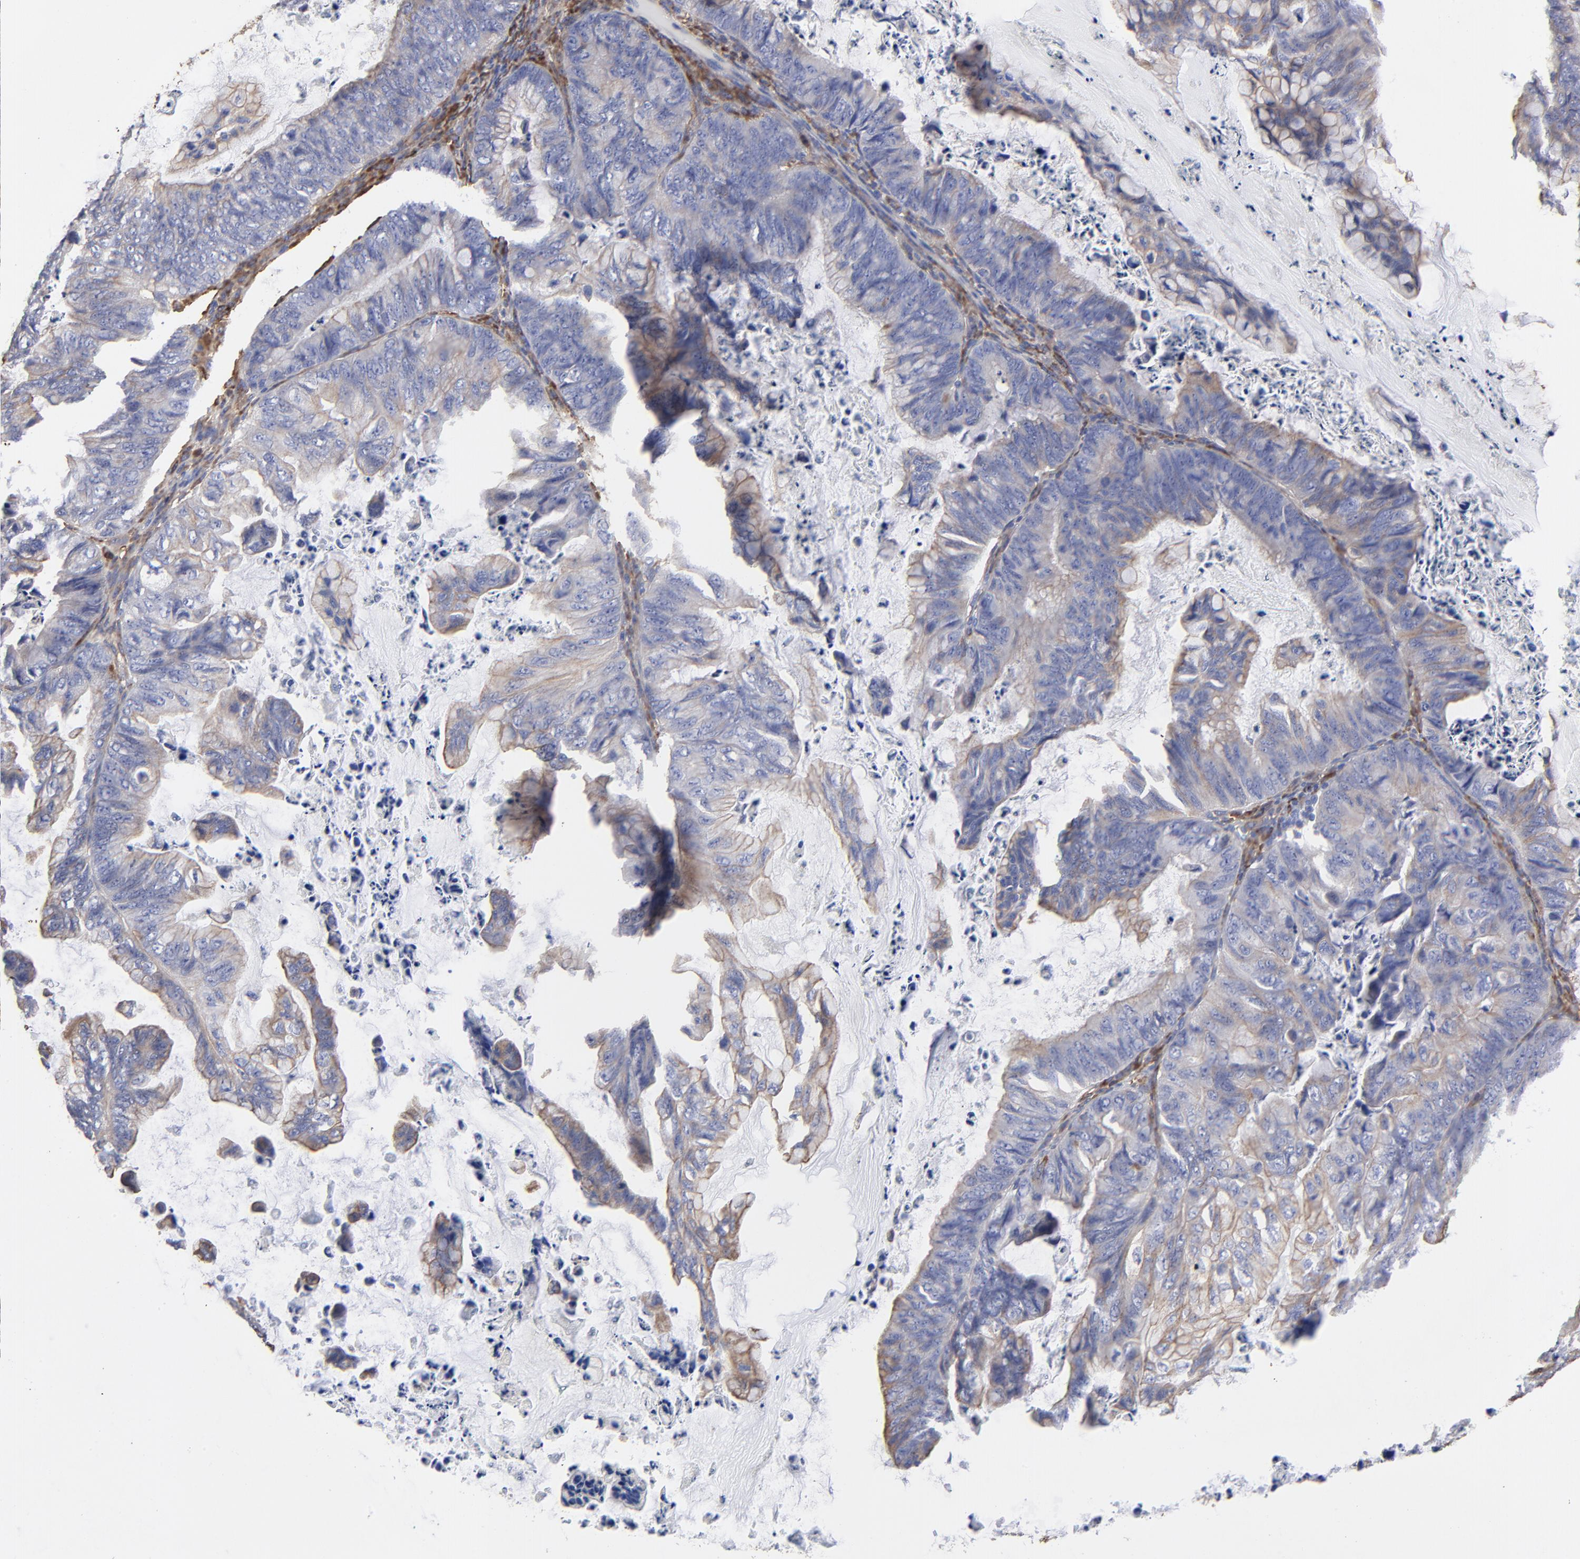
{"staining": {"intensity": "negative", "quantity": "none", "location": "none"}, "tissue": "ovarian cancer", "cell_type": "Tumor cells", "image_type": "cancer", "snomed": [{"axis": "morphology", "description": "Cystadenocarcinoma, mucinous, NOS"}, {"axis": "topography", "description": "Ovary"}], "caption": "The image reveals no staining of tumor cells in mucinous cystadenocarcinoma (ovarian).", "gene": "CILP", "patient": {"sex": "female", "age": 36}}